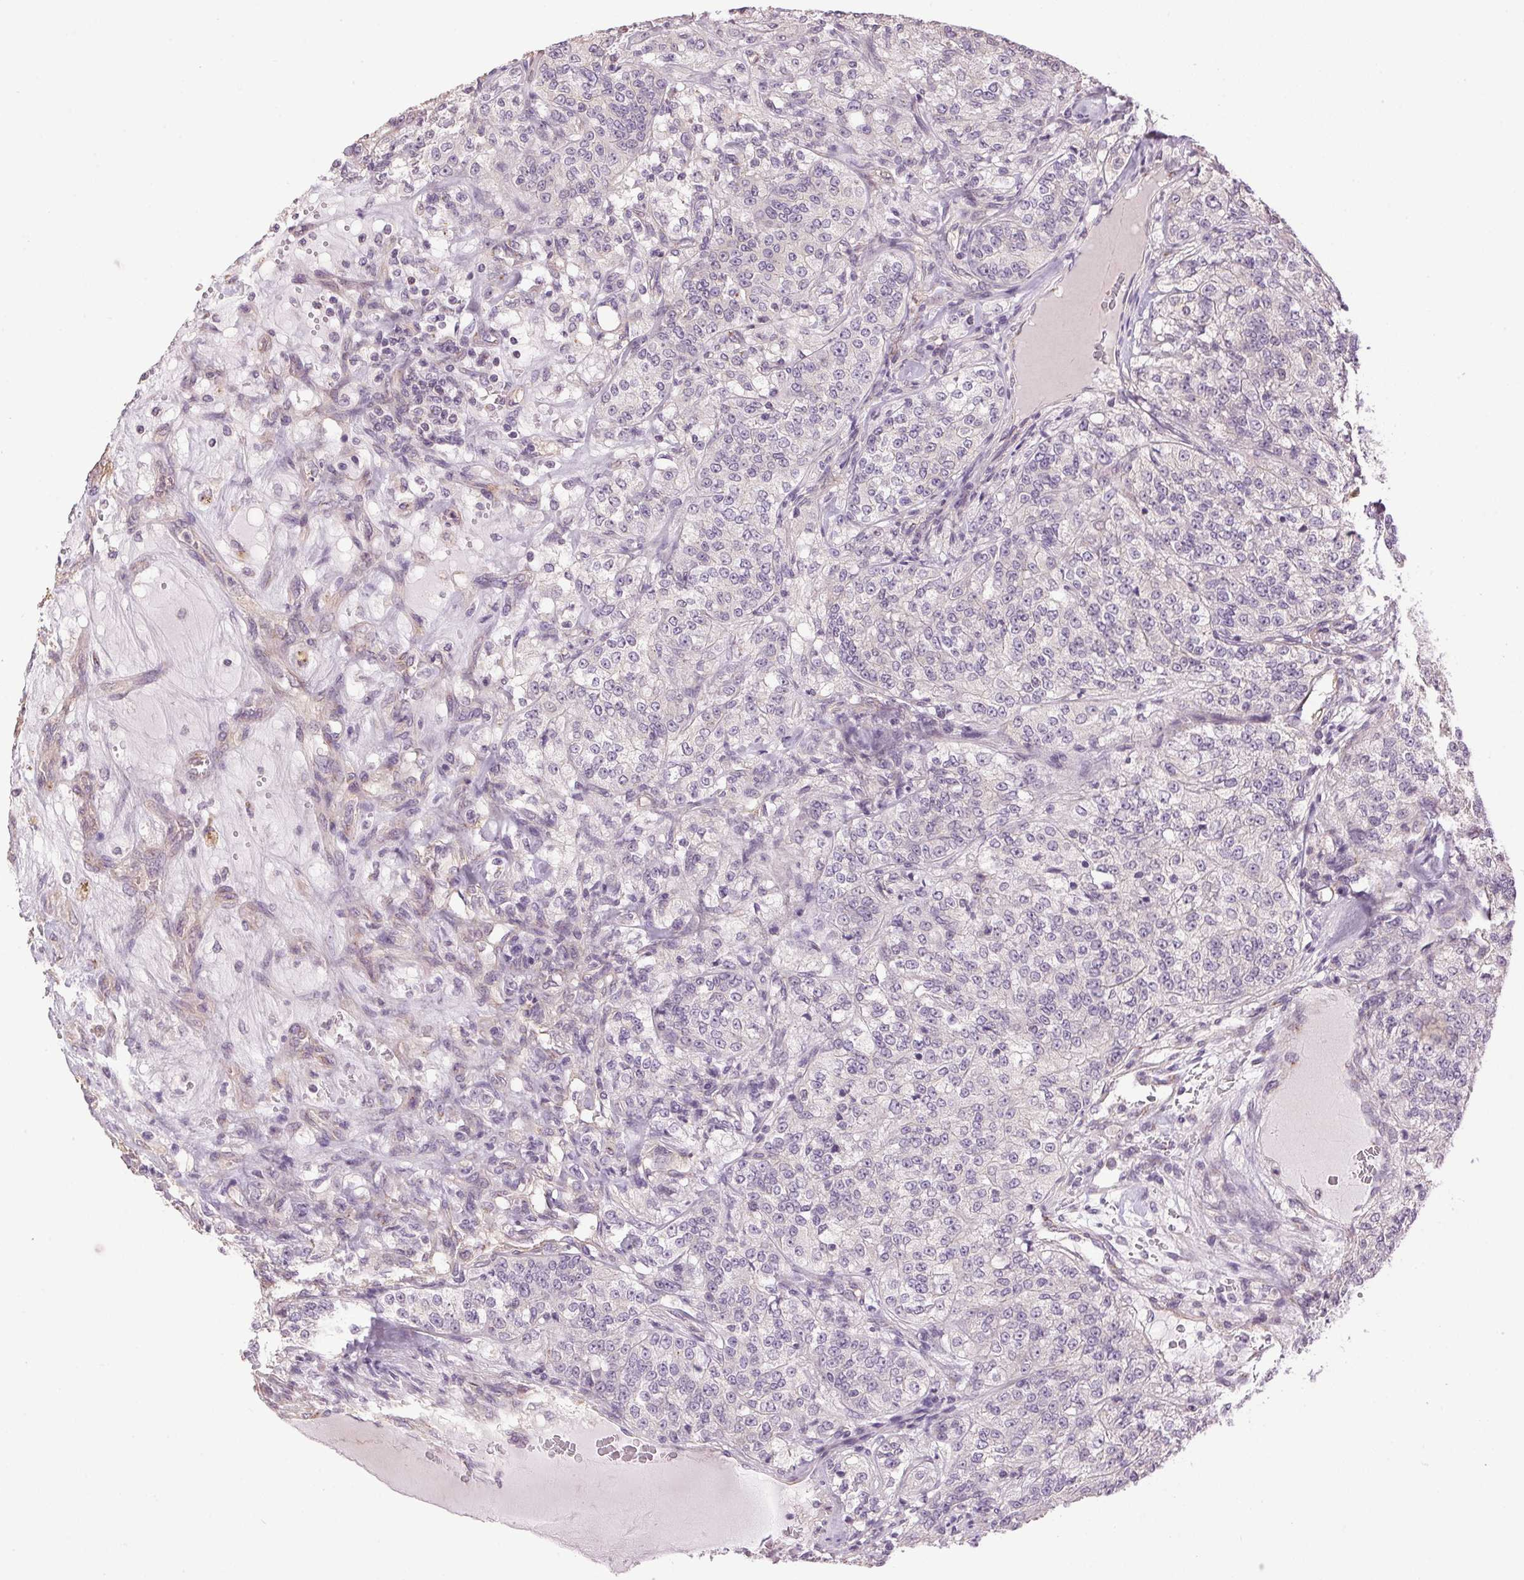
{"staining": {"intensity": "negative", "quantity": "none", "location": "none"}, "tissue": "renal cancer", "cell_type": "Tumor cells", "image_type": "cancer", "snomed": [{"axis": "morphology", "description": "Adenocarcinoma, NOS"}, {"axis": "topography", "description": "Kidney"}], "caption": "The micrograph displays no significant staining in tumor cells of renal cancer (adenocarcinoma).", "gene": "GOLPH3", "patient": {"sex": "female", "age": 63}}